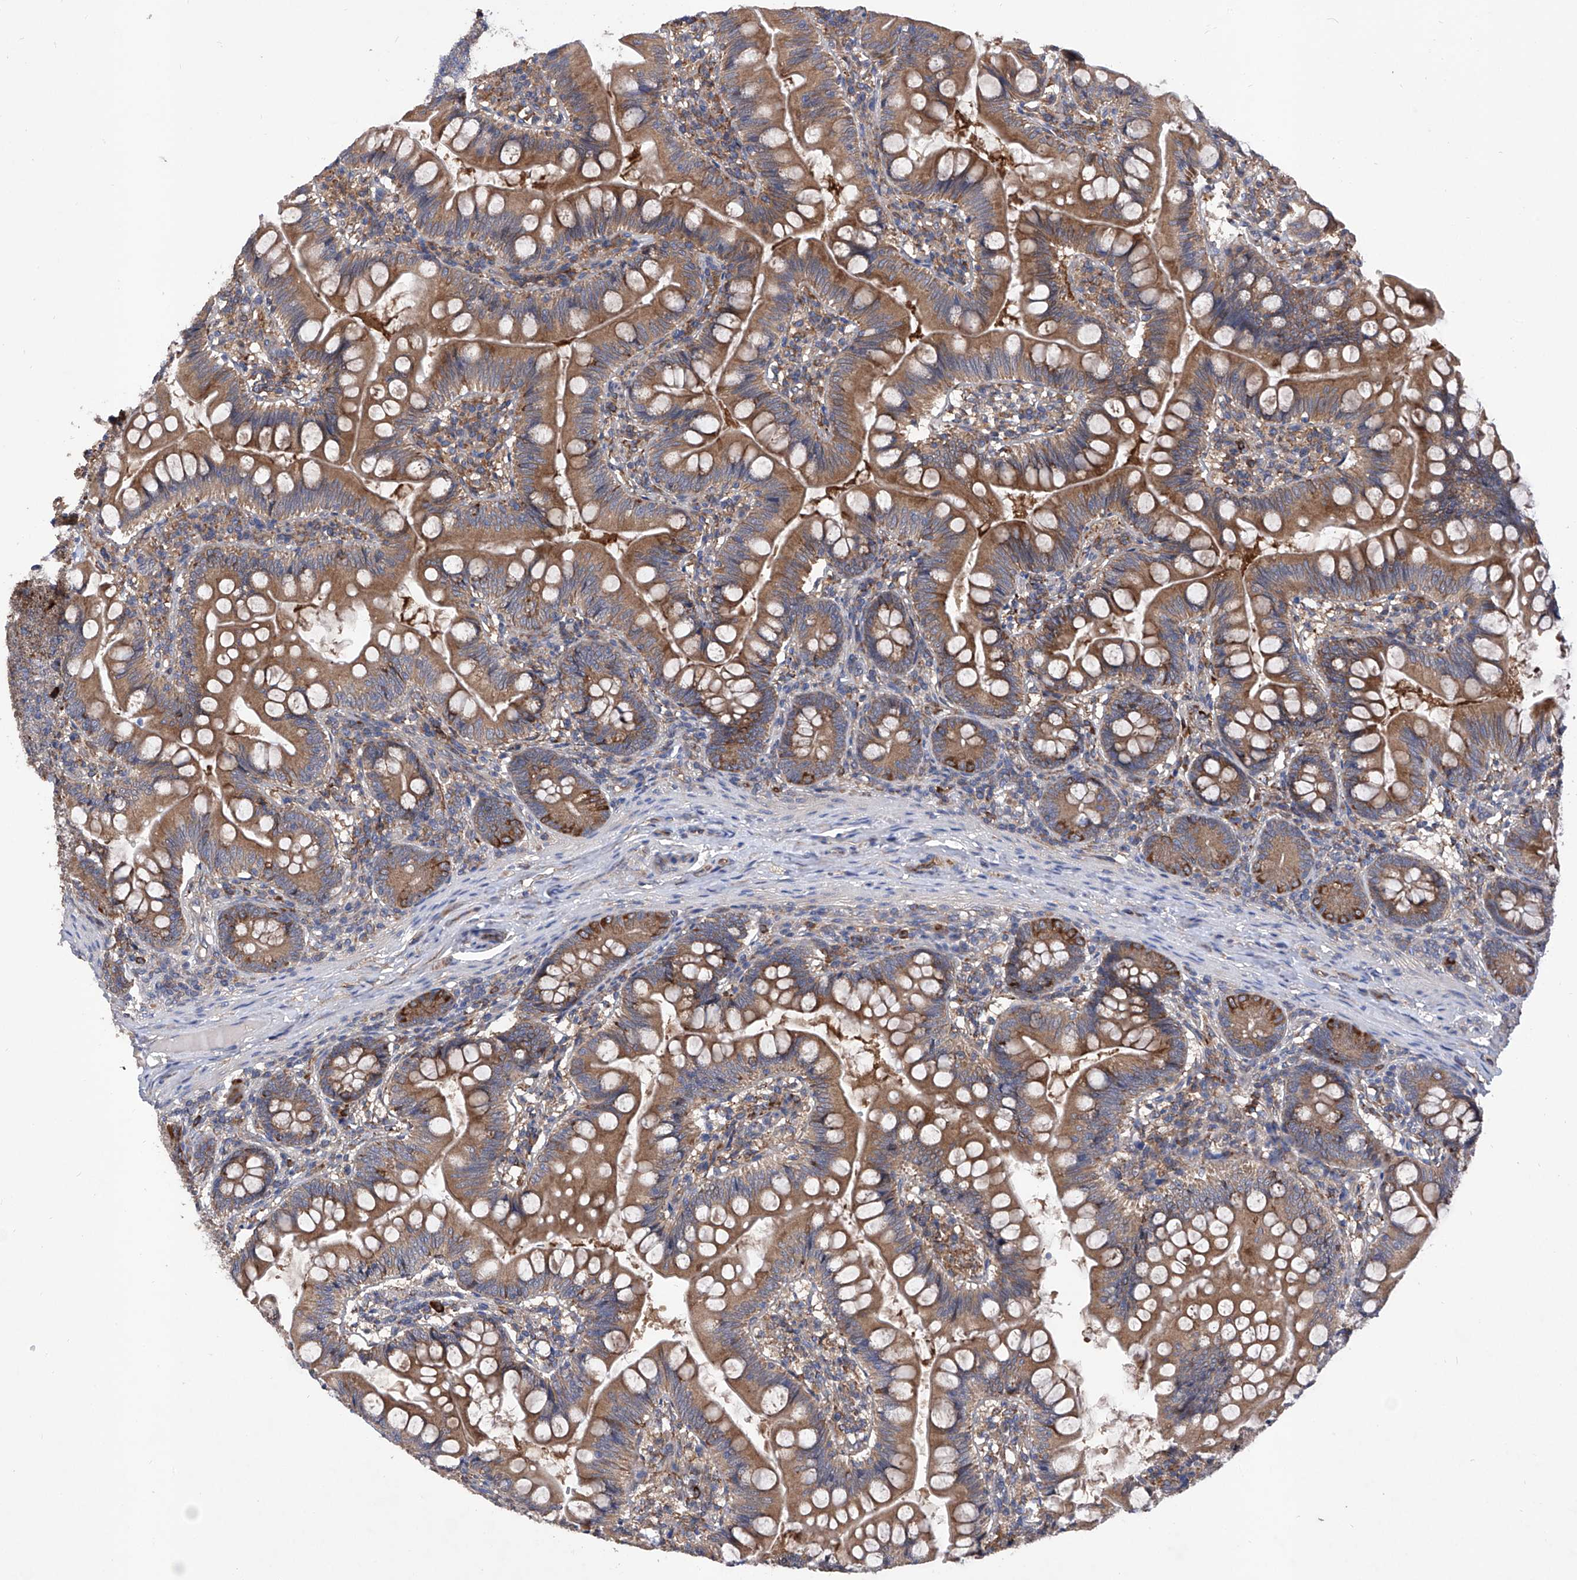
{"staining": {"intensity": "moderate", "quantity": ">75%", "location": "cytoplasmic/membranous"}, "tissue": "small intestine", "cell_type": "Glandular cells", "image_type": "normal", "snomed": [{"axis": "morphology", "description": "Normal tissue, NOS"}, {"axis": "topography", "description": "Small intestine"}], "caption": "A medium amount of moderate cytoplasmic/membranous positivity is appreciated in approximately >75% of glandular cells in unremarkable small intestine.", "gene": "INPP5B", "patient": {"sex": "male", "age": 7}}